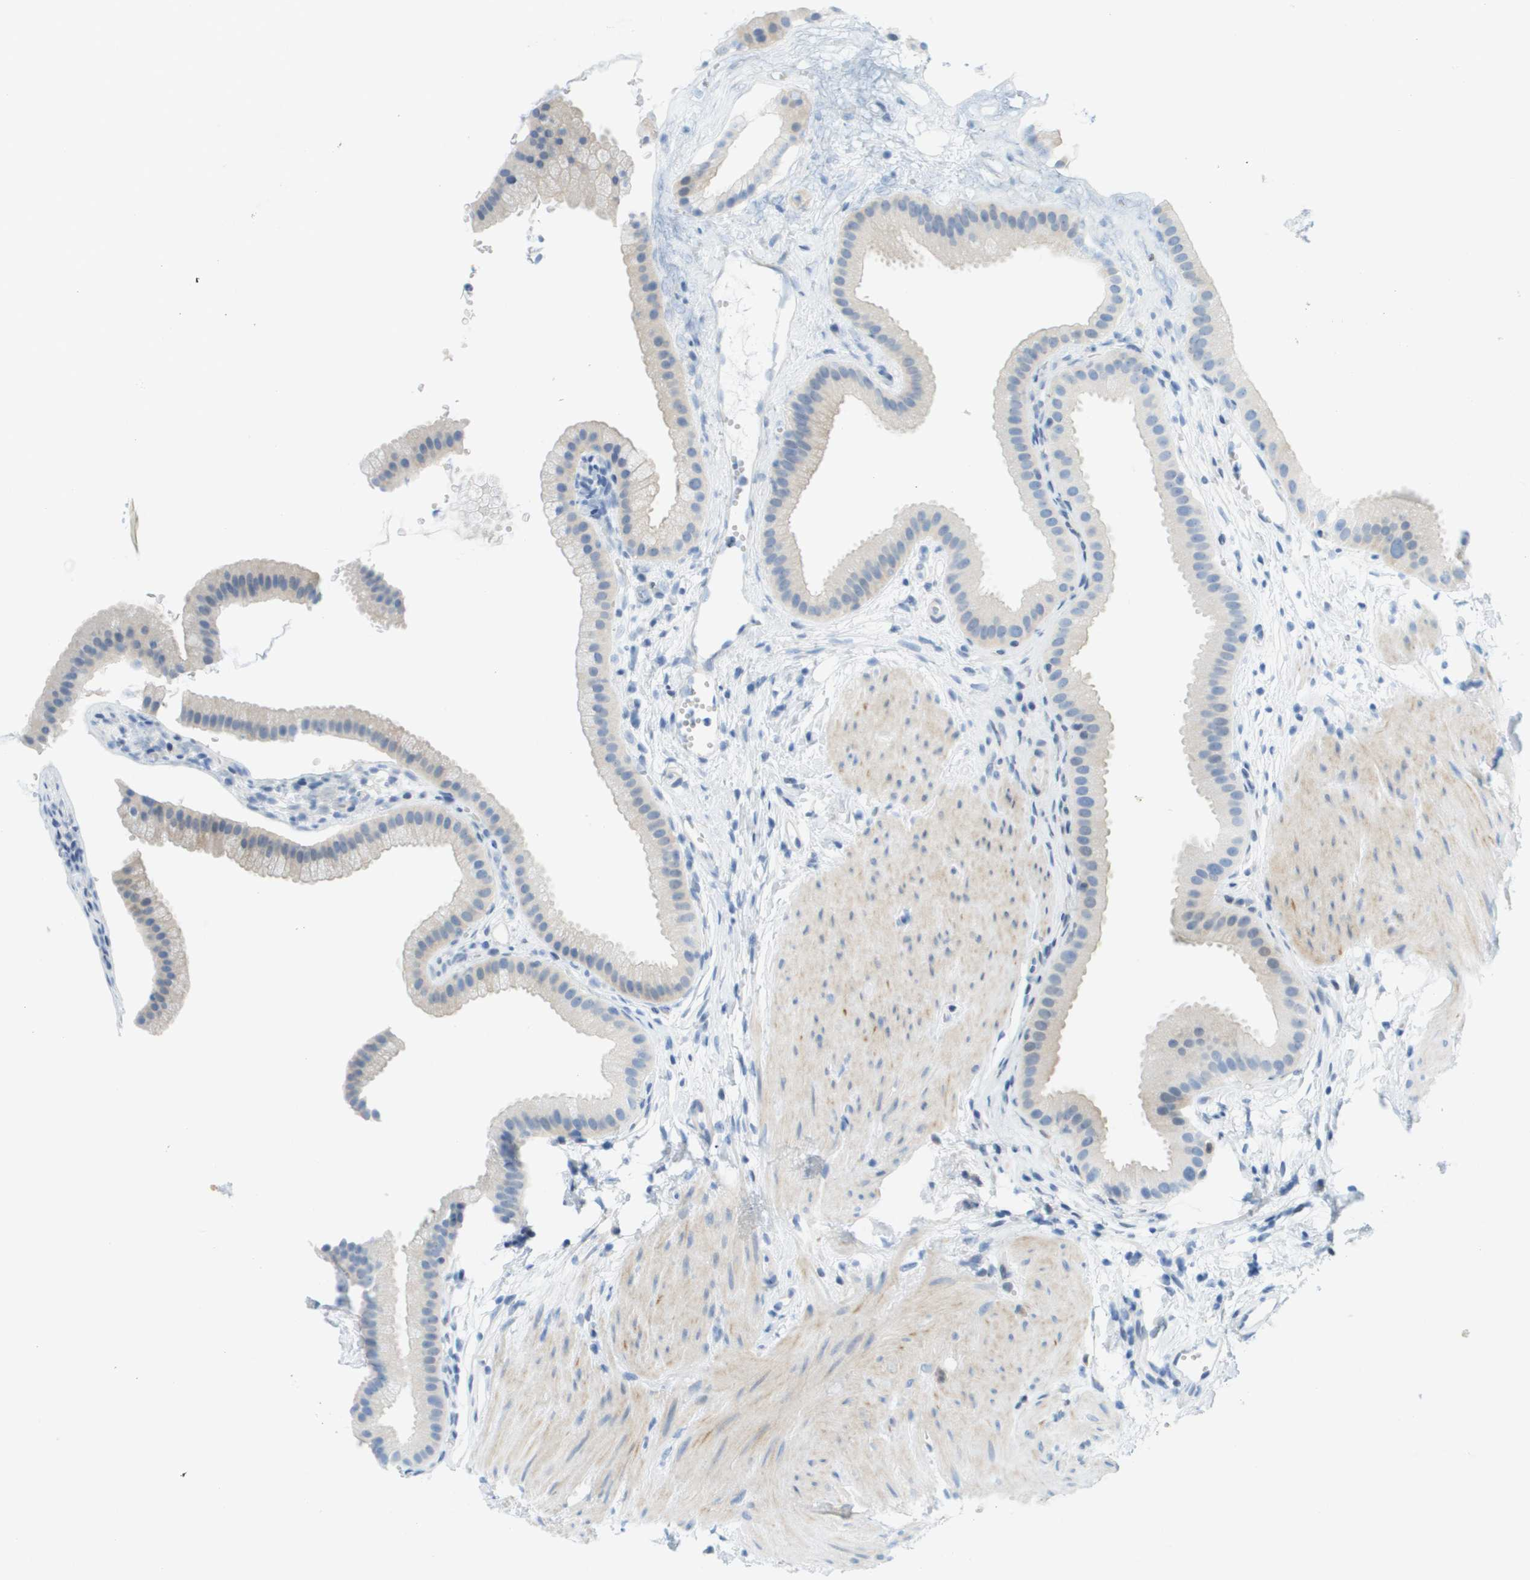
{"staining": {"intensity": "negative", "quantity": "none", "location": "none"}, "tissue": "gallbladder", "cell_type": "Glandular cells", "image_type": "normal", "snomed": [{"axis": "morphology", "description": "Normal tissue, NOS"}, {"axis": "topography", "description": "Gallbladder"}], "caption": "IHC histopathology image of unremarkable gallbladder stained for a protein (brown), which demonstrates no positivity in glandular cells.", "gene": "CUL9", "patient": {"sex": "female", "age": 64}}